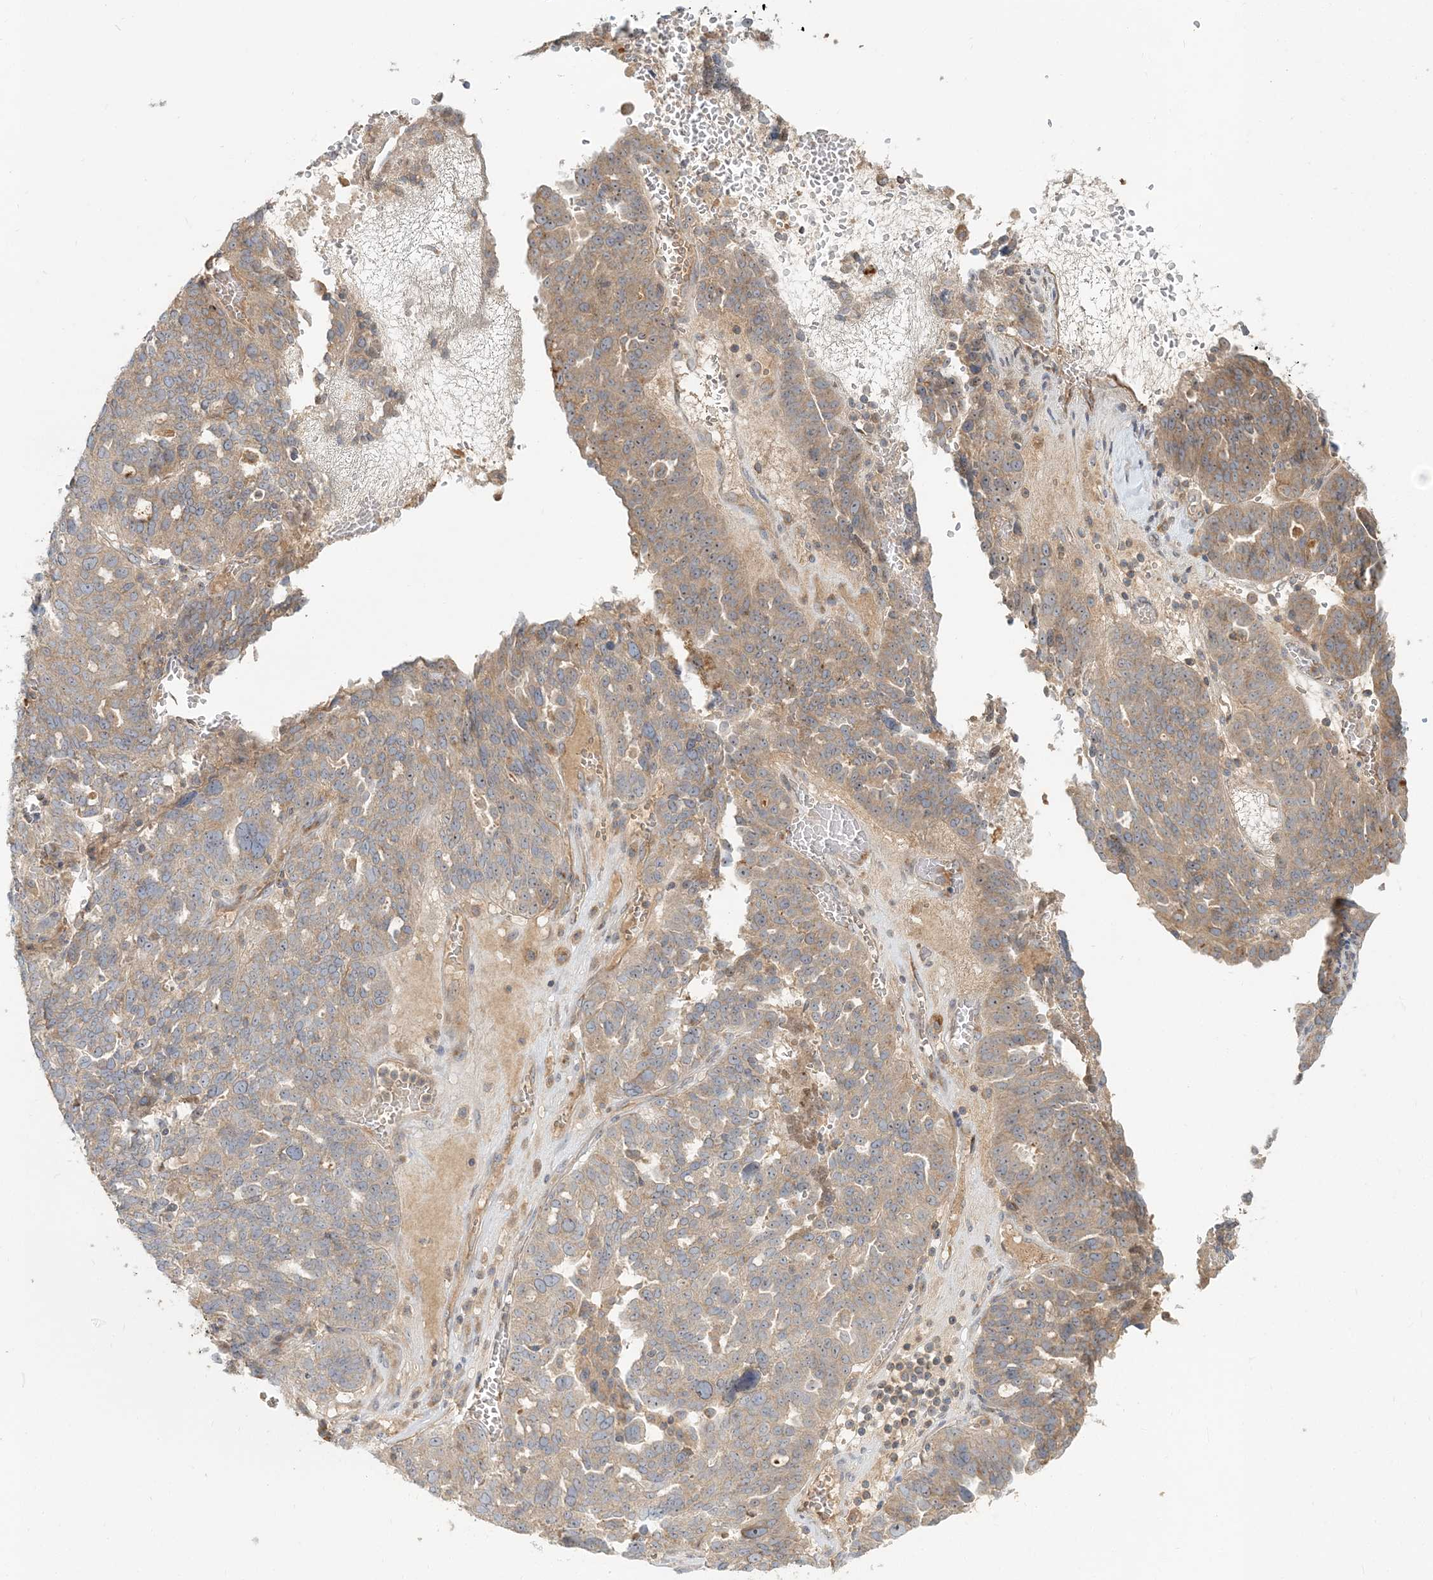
{"staining": {"intensity": "weak", "quantity": "25%-75%", "location": "cytoplasmic/membranous"}, "tissue": "ovarian cancer", "cell_type": "Tumor cells", "image_type": "cancer", "snomed": [{"axis": "morphology", "description": "Cystadenocarcinoma, serous, NOS"}, {"axis": "topography", "description": "Ovary"}], "caption": "A low amount of weak cytoplasmic/membranous staining is appreciated in approximately 25%-75% of tumor cells in serous cystadenocarcinoma (ovarian) tissue. (DAB IHC with brightfield microscopy, high magnification).", "gene": "AP1AR", "patient": {"sex": "female", "age": 59}}